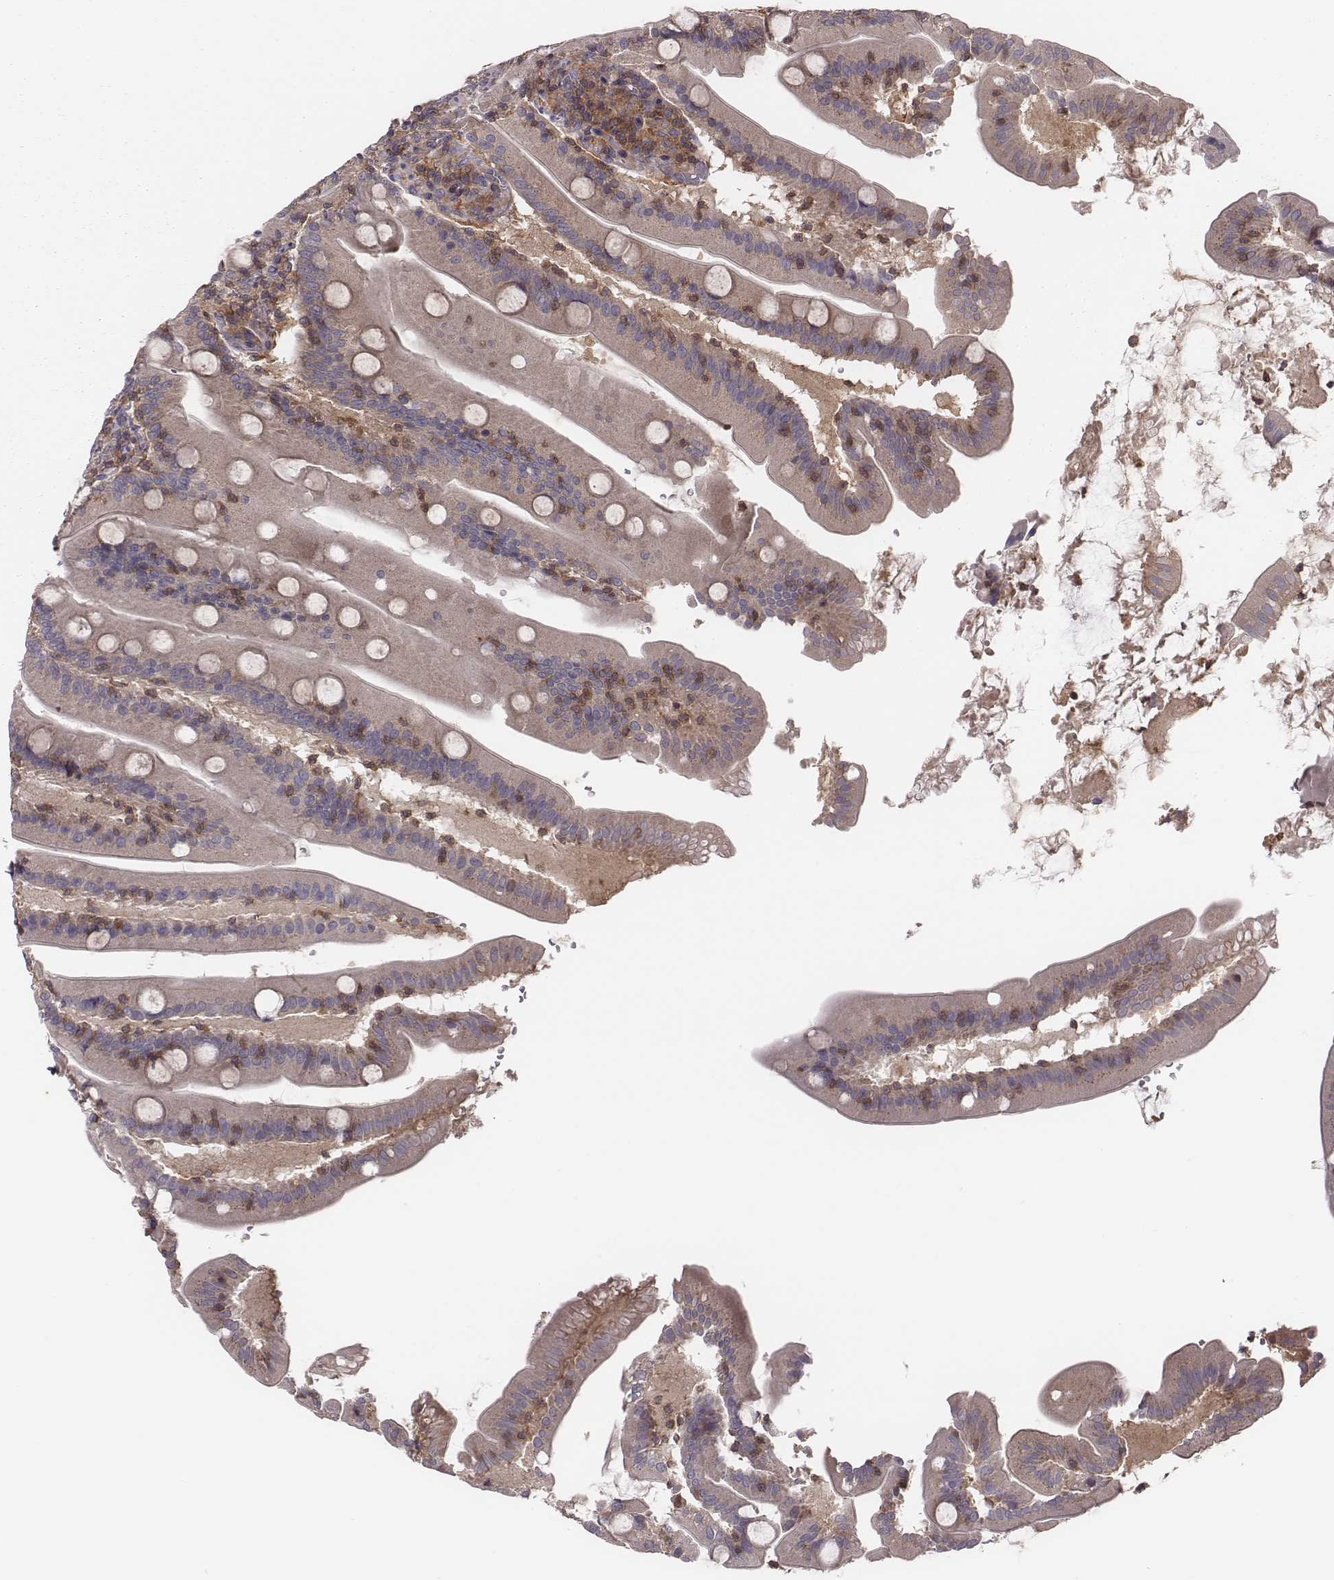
{"staining": {"intensity": "strong", "quantity": "<25%", "location": "cytoplasmic/membranous"}, "tissue": "small intestine", "cell_type": "Glandular cells", "image_type": "normal", "snomed": [{"axis": "morphology", "description": "Normal tissue, NOS"}, {"axis": "topography", "description": "Small intestine"}], "caption": "Brown immunohistochemical staining in normal human small intestine shows strong cytoplasmic/membranous expression in about <25% of glandular cells.", "gene": "CAD", "patient": {"sex": "male", "age": 37}}